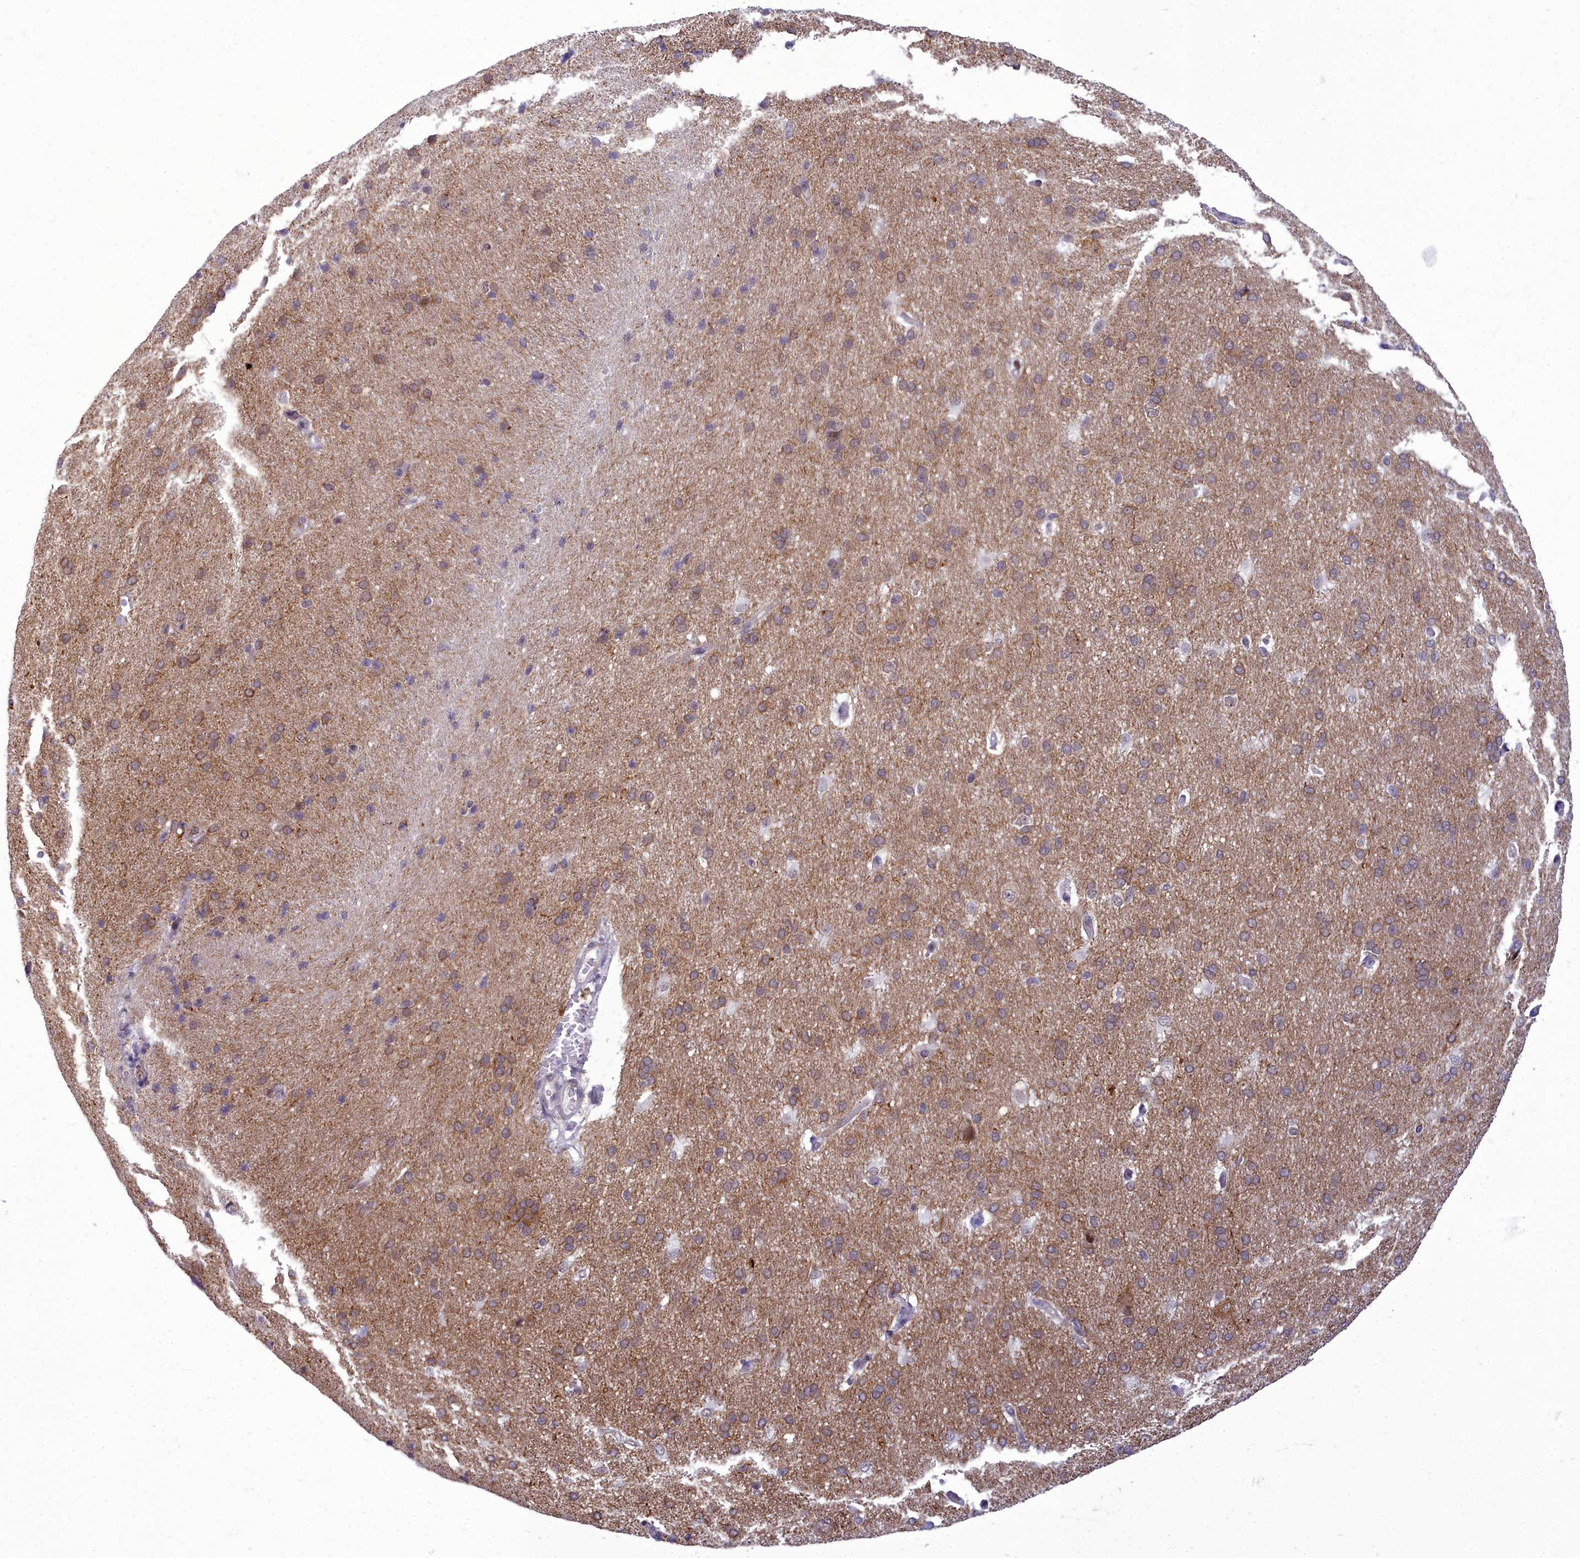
{"staining": {"intensity": "negative", "quantity": "none", "location": "none"}, "tissue": "cerebral cortex", "cell_type": "Endothelial cells", "image_type": "normal", "snomed": [{"axis": "morphology", "description": "Normal tissue, NOS"}, {"axis": "topography", "description": "Cerebral cortex"}], "caption": "This is a micrograph of immunohistochemistry (IHC) staining of unremarkable cerebral cortex, which shows no staining in endothelial cells. (DAB (3,3'-diaminobenzidine) IHC with hematoxylin counter stain).", "gene": "CEACAM19", "patient": {"sex": "male", "age": 62}}